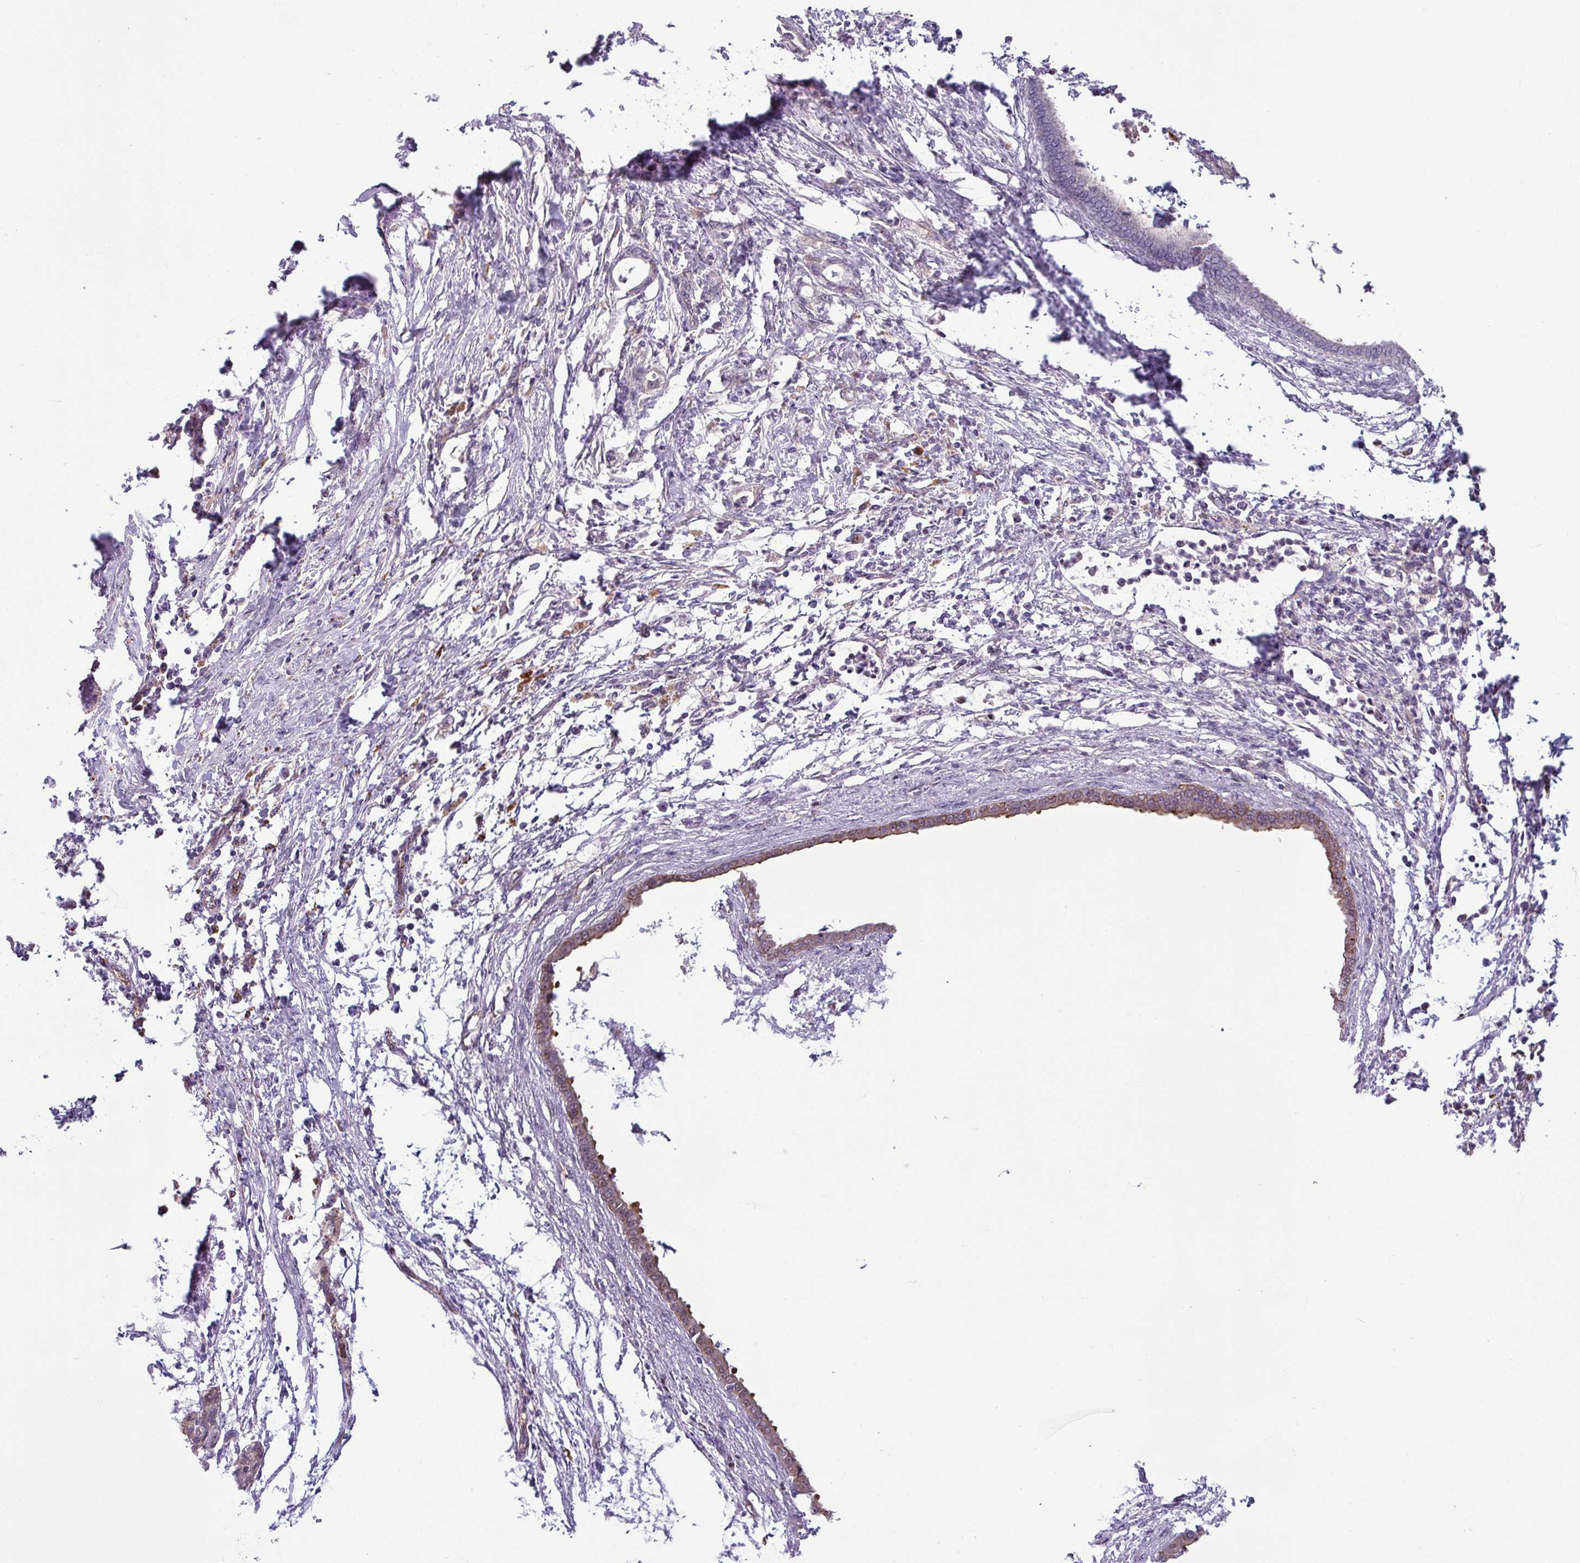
{"staining": {"intensity": "moderate", "quantity": "<25%", "location": "cytoplasmic/membranous,nuclear"}, "tissue": "pancreatic cancer", "cell_type": "Tumor cells", "image_type": "cancer", "snomed": [{"axis": "morphology", "description": "Adenocarcinoma, NOS"}, {"axis": "topography", "description": "Pancreas"}], "caption": "This histopathology image exhibits pancreatic adenocarcinoma stained with immunohistochemistry to label a protein in brown. The cytoplasmic/membranous and nuclear of tumor cells show moderate positivity for the protein. Nuclei are counter-stained blue.", "gene": "CCDC144A", "patient": {"sex": "female", "age": 55}}